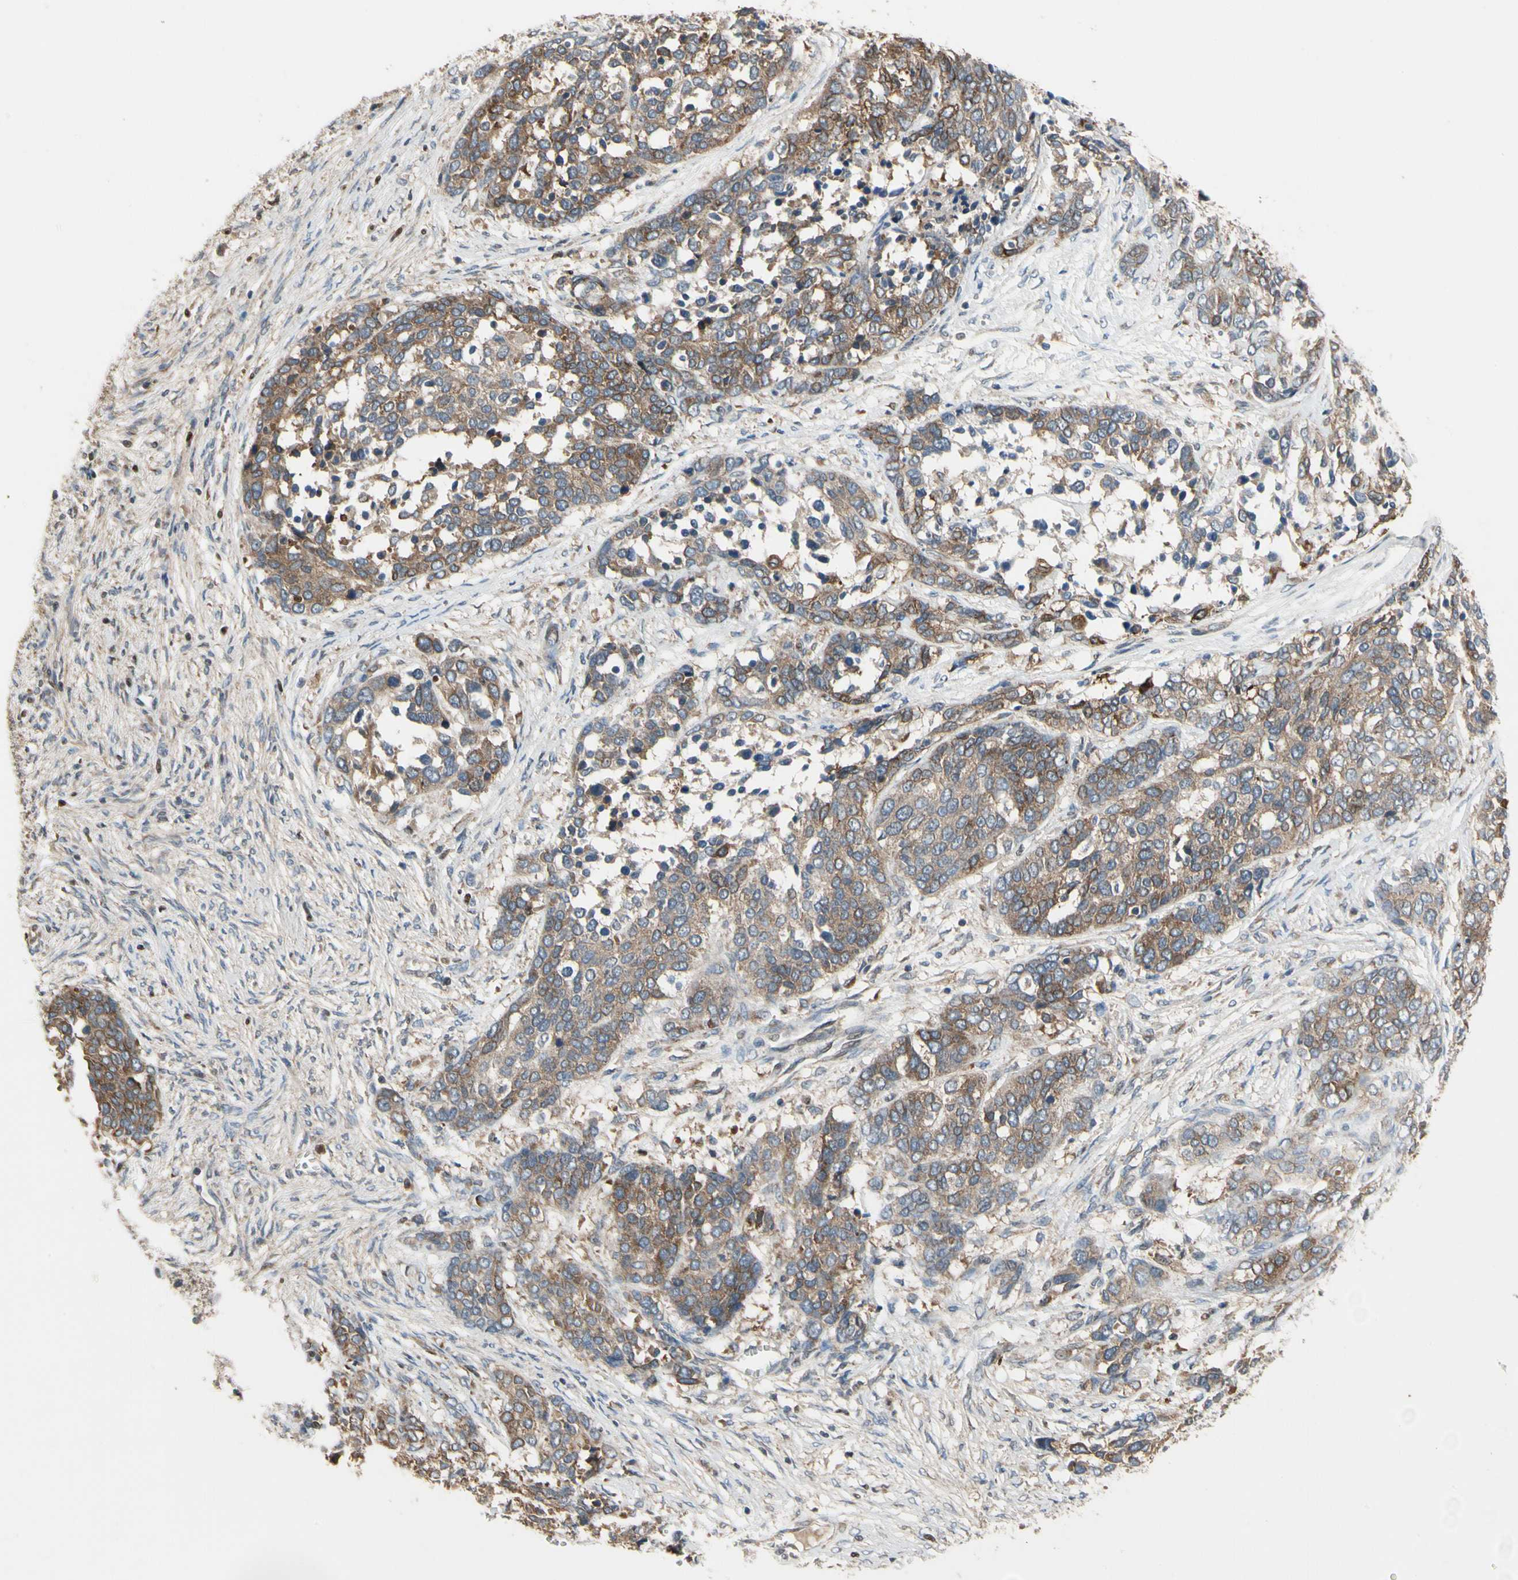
{"staining": {"intensity": "moderate", "quantity": "25%-75%", "location": "cytoplasmic/membranous"}, "tissue": "ovarian cancer", "cell_type": "Tumor cells", "image_type": "cancer", "snomed": [{"axis": "morphology", "description": "Cystadenocarcinoma, serous, NOS"}, {"axis": "topography", "description": "Ovary"}], "caption": "Protein expression analysis of human ovarian cancer reveals moderate cytoplasmic/membranous positivity in about 25%-75% of tumor cells. The staining is performed using DAB (3,3'-diaminobenzidine) brown chromogen to label protein expression. The nuclei are counter-stained blue using hematoxylin.", "gene": "CGREF1", "patient": {"sex": "female", "age": 44}}